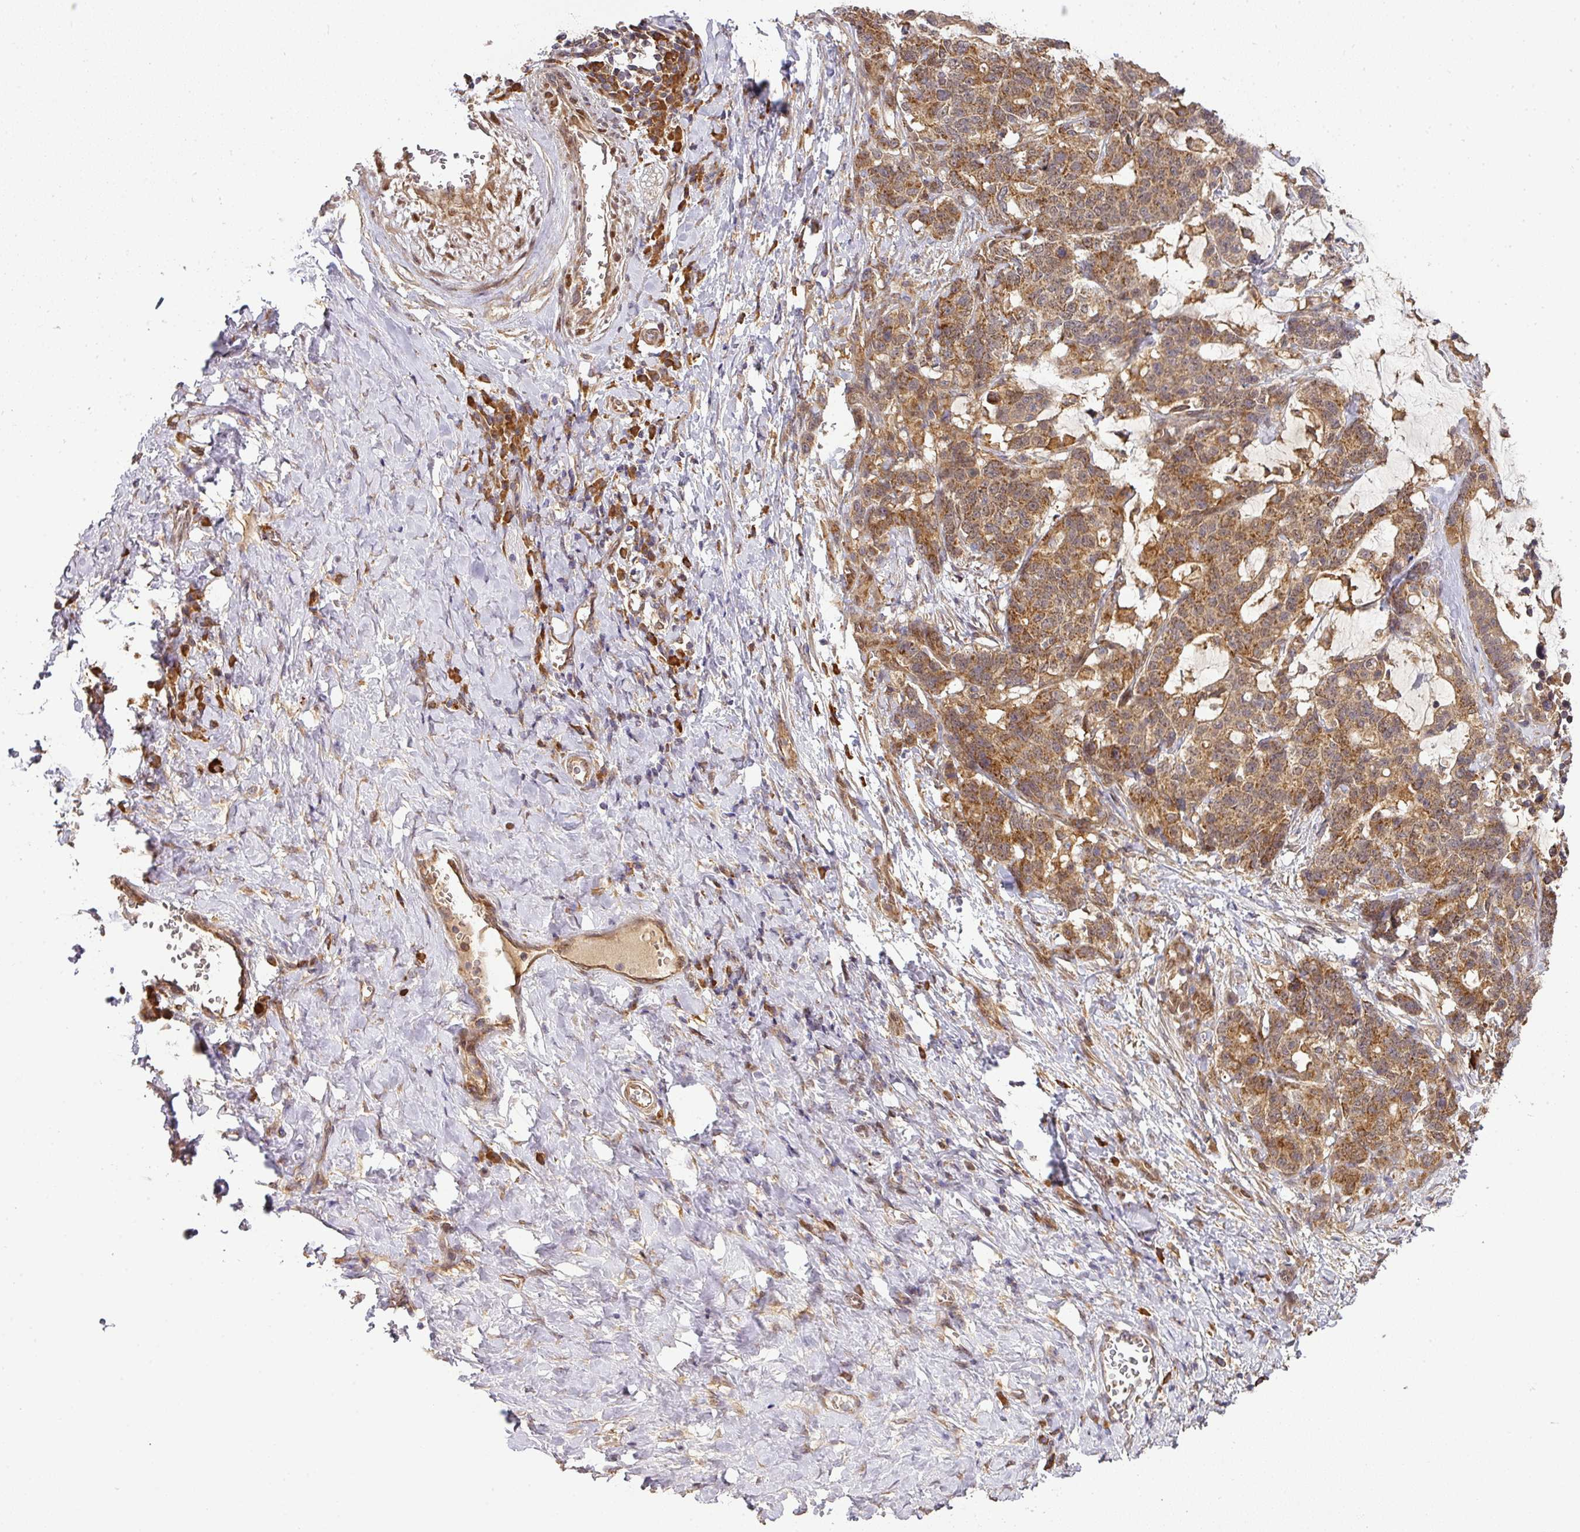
{"staining": {"intensity": "moderate", "quantity": ">75%", "location": "cytoplasmic/membranous"}, "tissue": "stomach cancer", "cell_type": "Tumor cells", "image_type": "cancer", "snomed": [{"axis": "morphology", "description": "Normal tissue, NOS"}, {"axis": "morphology", "description": "Adenocarcinoma, NOS"}, {"axis": "topography", "description": "Stomach"}], "caption": "A micrograph of stomach cancer (adenocarcinoma) stained for a protein displays moderate cytoplasmic/membranous brown staining in tumor cells.", "gene": "MALSU1", "patient": {"sex": "female", "age": 64}}